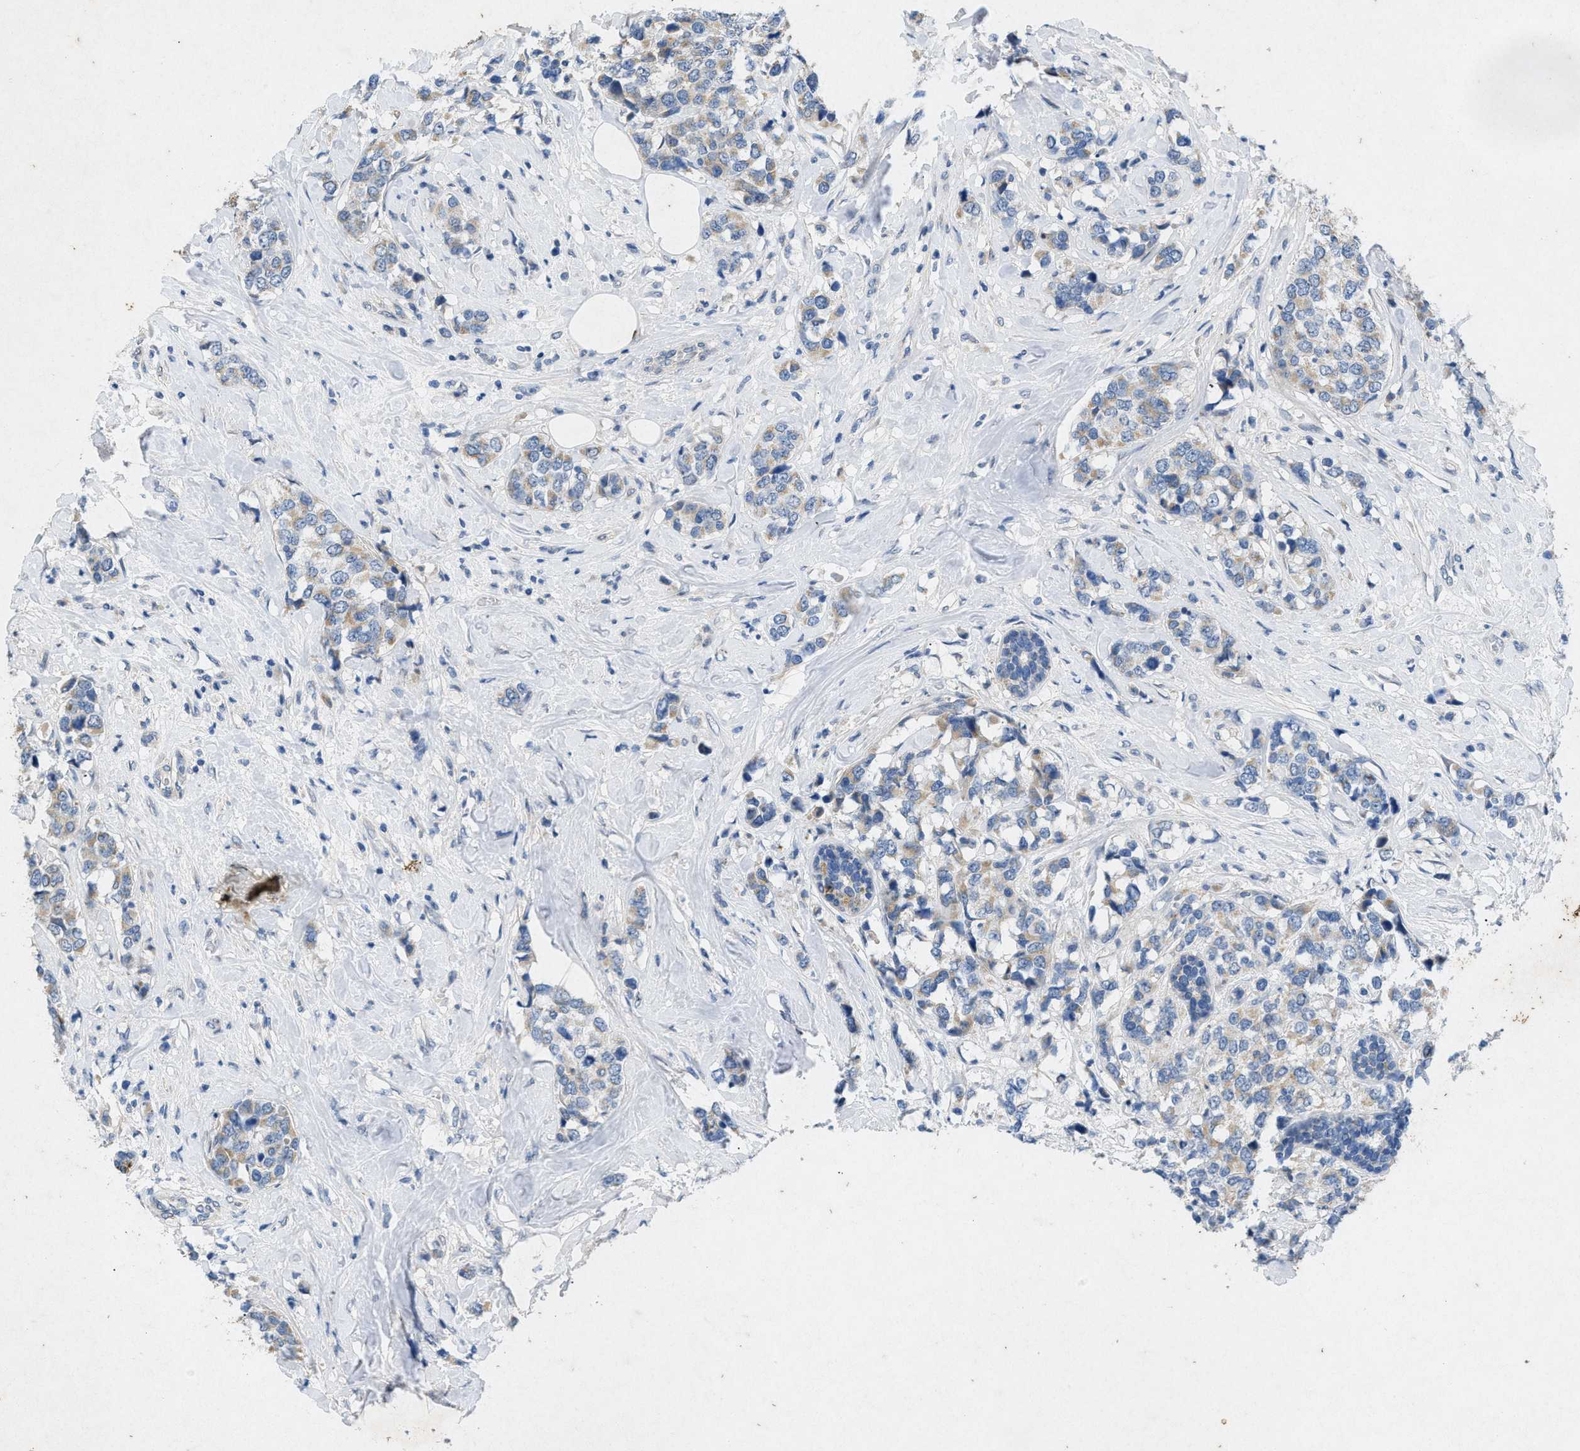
{"staining": {"intensity": "weak", "quantity": "<25%", "location": "cytoplasmic/membranous"}, "tissue": "breast cancer", "cell_type": "Tumor cells", "image_type": "cancer", "snomed": [{"axis": "morphology", "description": "Lobular carcinoma"}, {"axis": "topography", "description": "Breast"}], "caption": "Tumor cells are negative for brown protein staining in lobular carcinoma (breast).", "gene": "PRKG2", "patient": {"sex": "female", "age": 59}}